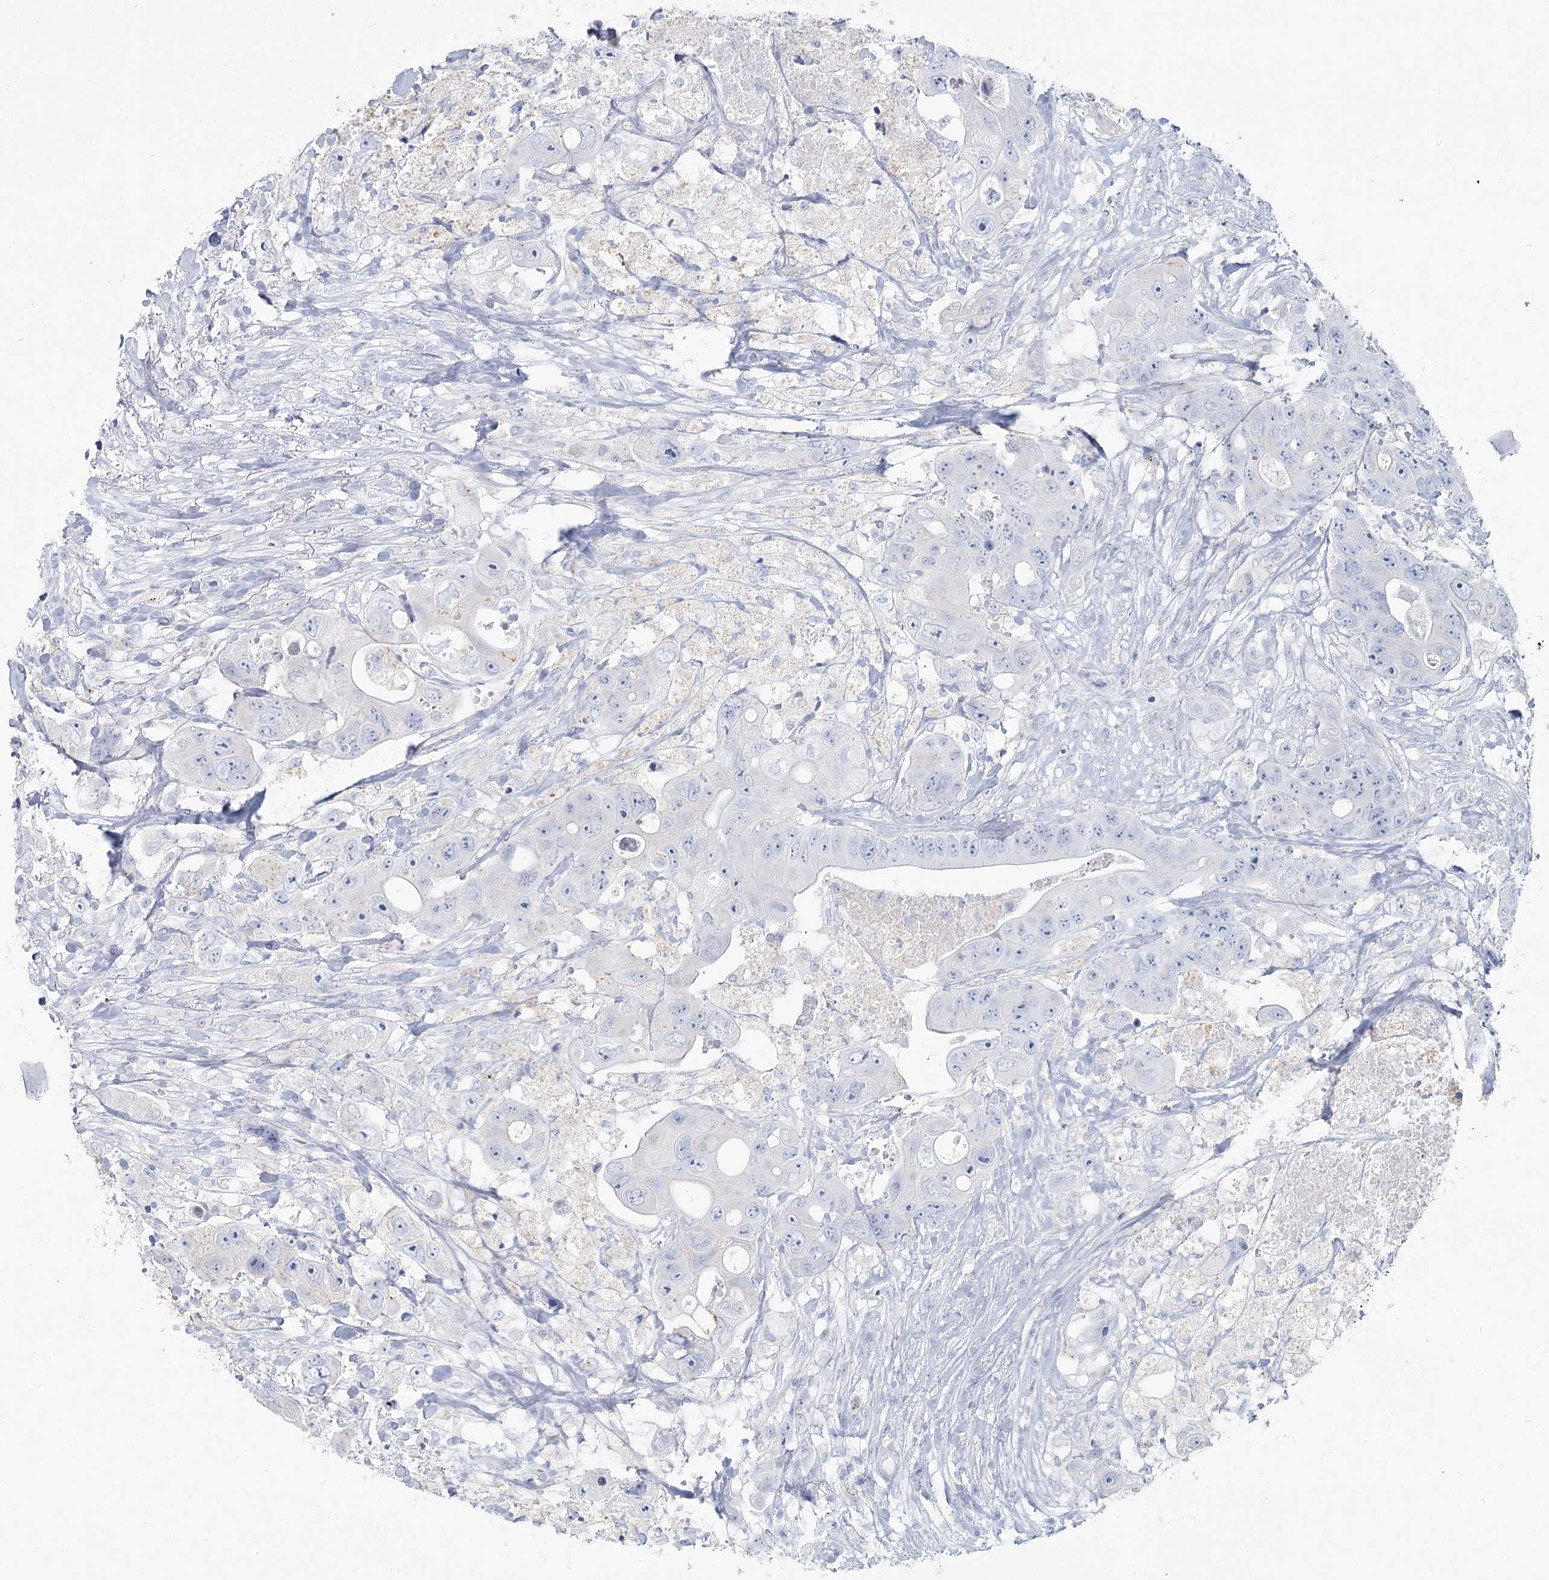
{"staining": {"intensity": "negative", "quantity": "none", "location": "none"}, "tissue": "colorectal cancer", "cell_type": "Tumor cells", "image_type": "cancer", "snomed": [{"axis": "morphology", "description": "Adenocarcinoma, NOS"}, {"axis": "topography", "description": "Colon"}], "caption": "This histopathology image is of colorectal adenocarcinoma stained with immunohistochemistry (IHC) to label a protein in brown with the nuclei are counter-stained blue. There is no expression in tumor cells.", "gene": "IFIT5", "patient": {"sex": "female", "age": 46}}